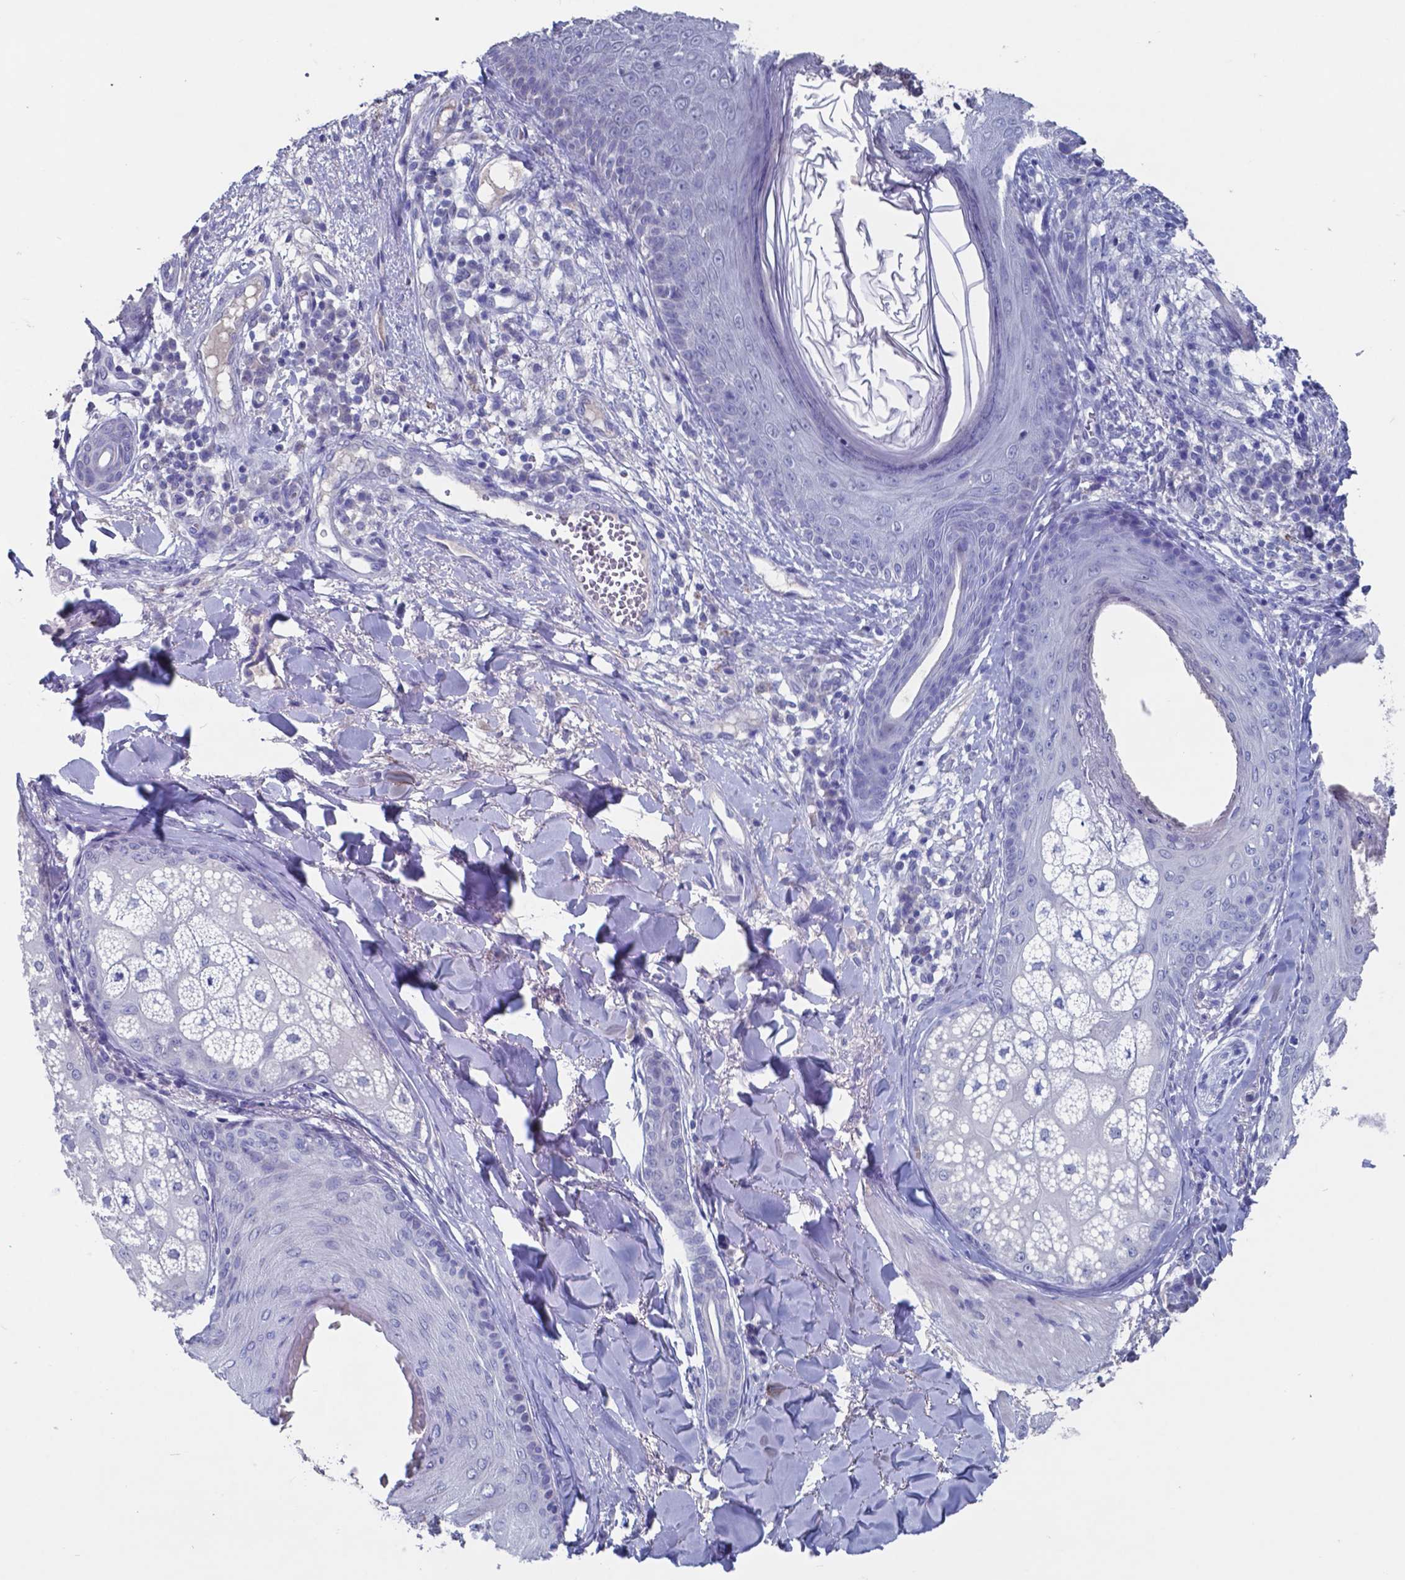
{"staining": {"intensity": "negative", "quantity": "none", "location": "none"}, "tissue": "skin cancer", "cell_type": "Tumor cells", "image_type": "cancer", "snomed": [{"axis": "morphology", "description": "Basal cell carcinoma"}, {"axis": "topography", "description": "Skin"}], "caption": "Protein analysis of basal cell carcinoma (skin) demonstrates no significant staining in tumor cells.", "gene": "TTR", "patient": {"sex": "female", "age": 69}}